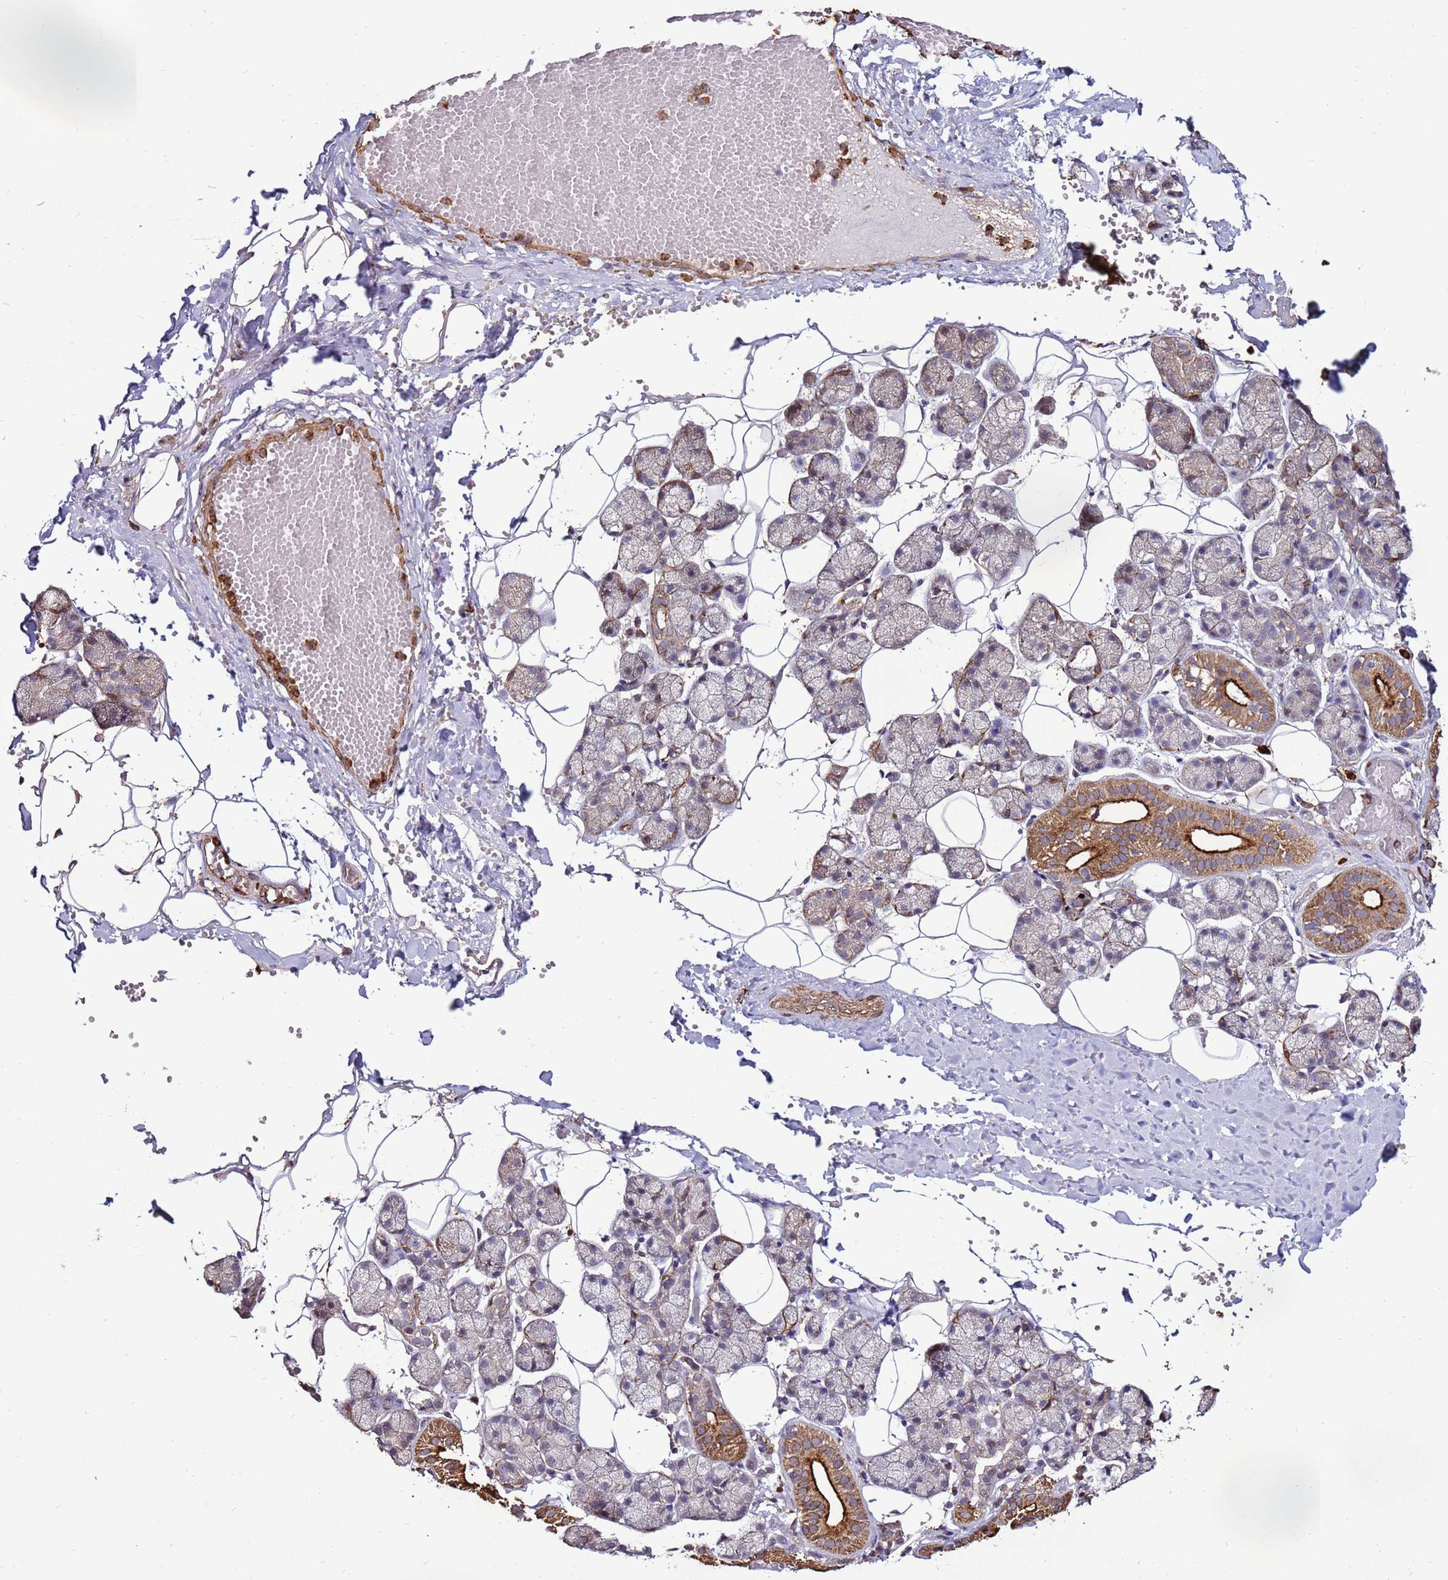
{"staining": {"intensity": "strong", "quantity": "<25%", "location": "cytoplasmic/membranous"}, "tissue": "salivary gland", "cell_type": "Glandular cells", "image_type": "normal", "snomed": [{"axis": "morphology", "description": "Normal tissue, NOS"}, {"axis": "topography", "description": "Salivary gland"}], "caption": "IHC (DAB (3,3'-diaminobenzidine)) staining of benign salivary gland exhibits strong cytoplasmic/membranous protein positivity in approximately <25% of glandular cells.", "gene": "DDX59", "patient": {"sex": "female", "age": 33}}